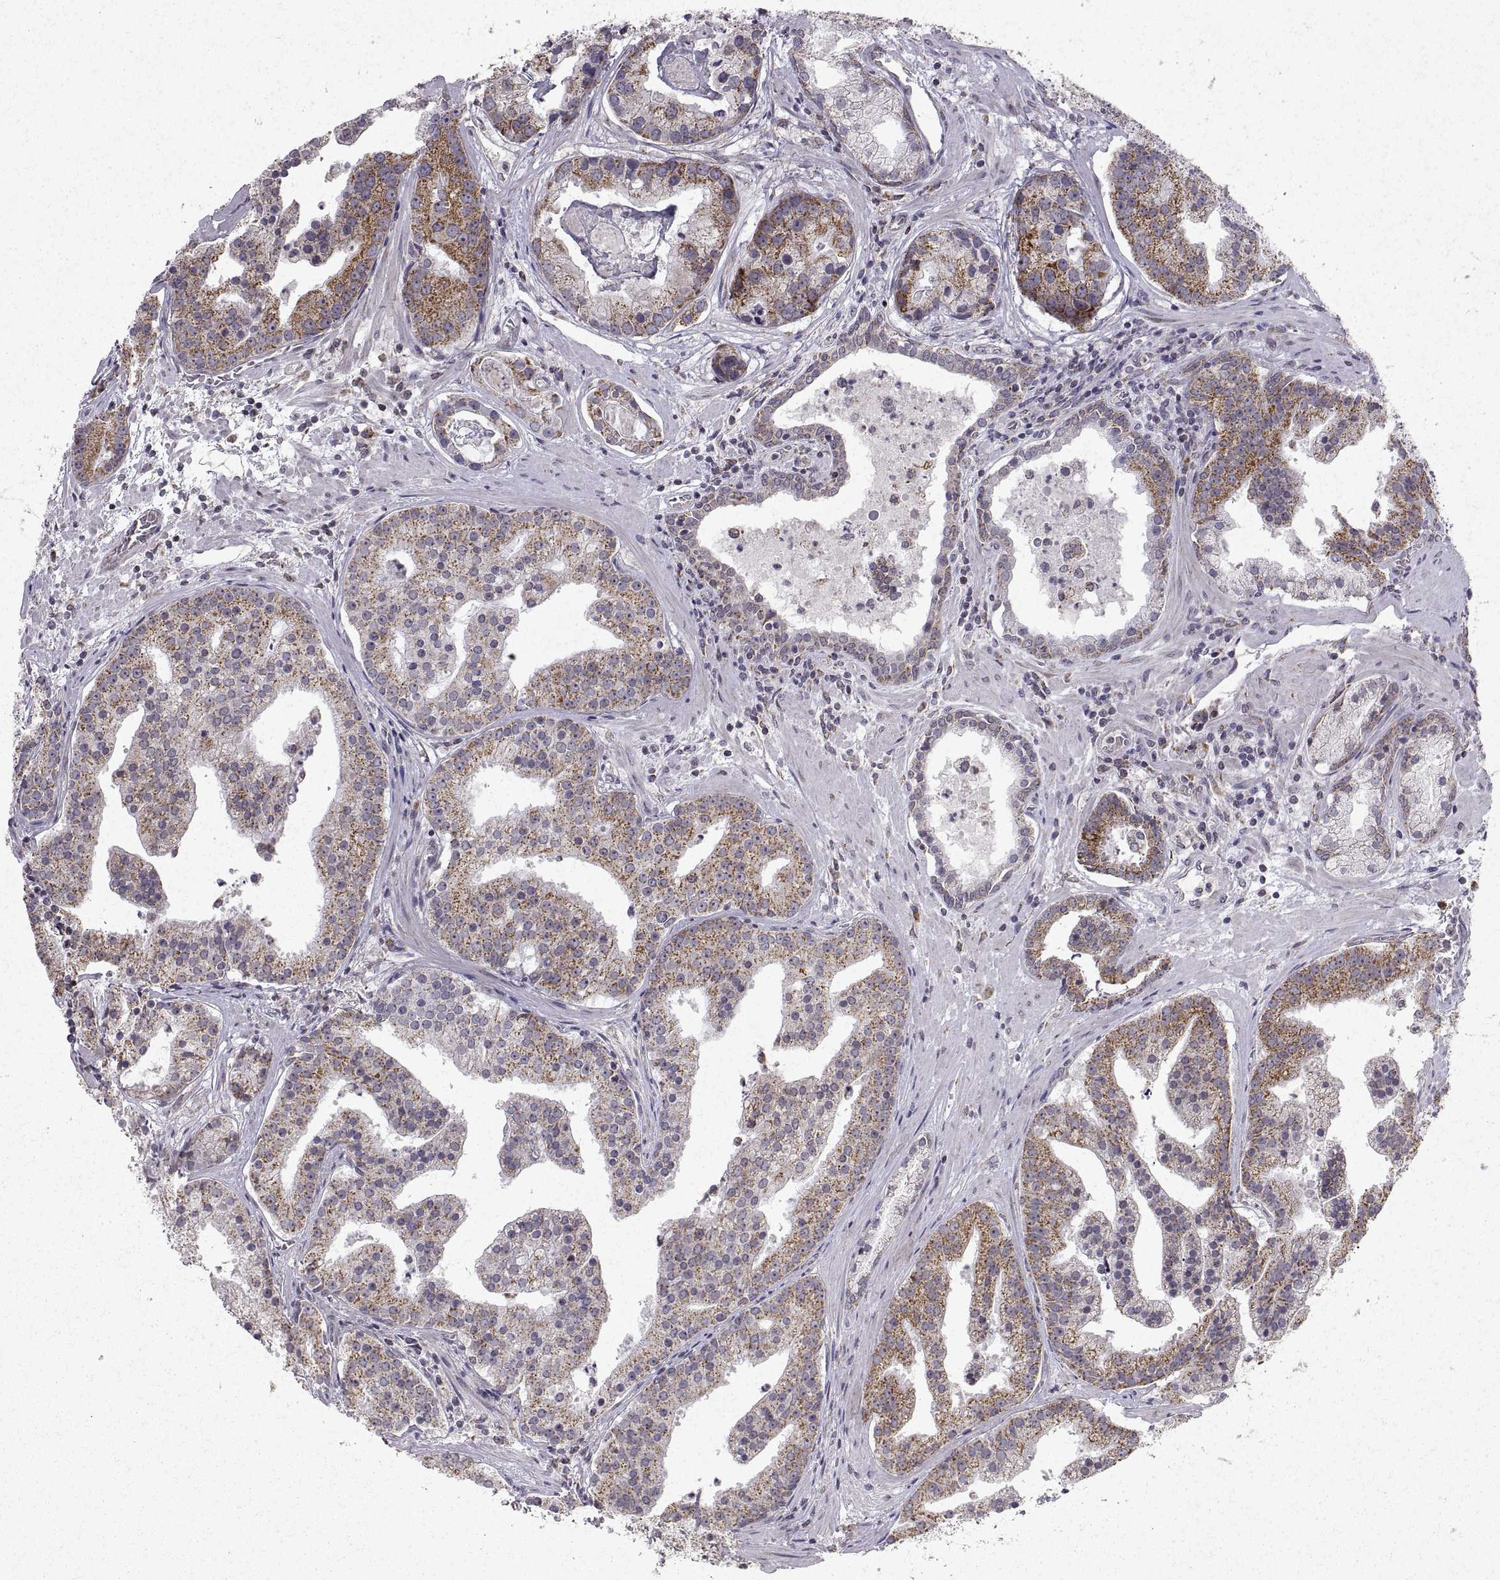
{"staining": {"intensity": "weak", "quantity": "25%-75%", "location": "cytoplasmic/membranous"}, "tissue": "prostate cancer", "cell_type": "Tumor cells", "image_type": "cancer", "snomed": [{"axis": "morphology", "description": "Adenocarcinoma, NOS"}, {"axis": "topography", "description": "Prostate and seminal vesicle, NOS"}, {"axis": "topography", "description": "Prostate"}], "caption": "A high-resolution image shows immunohistochemistry (IHC) staining of prostate adenocarcinoma, which reveals weak cytoplasmic/membranous staining in about 25%-75% of tumor cells.", "gene": "MANBAL", "patient": {"sex": "male", "age": 44}}